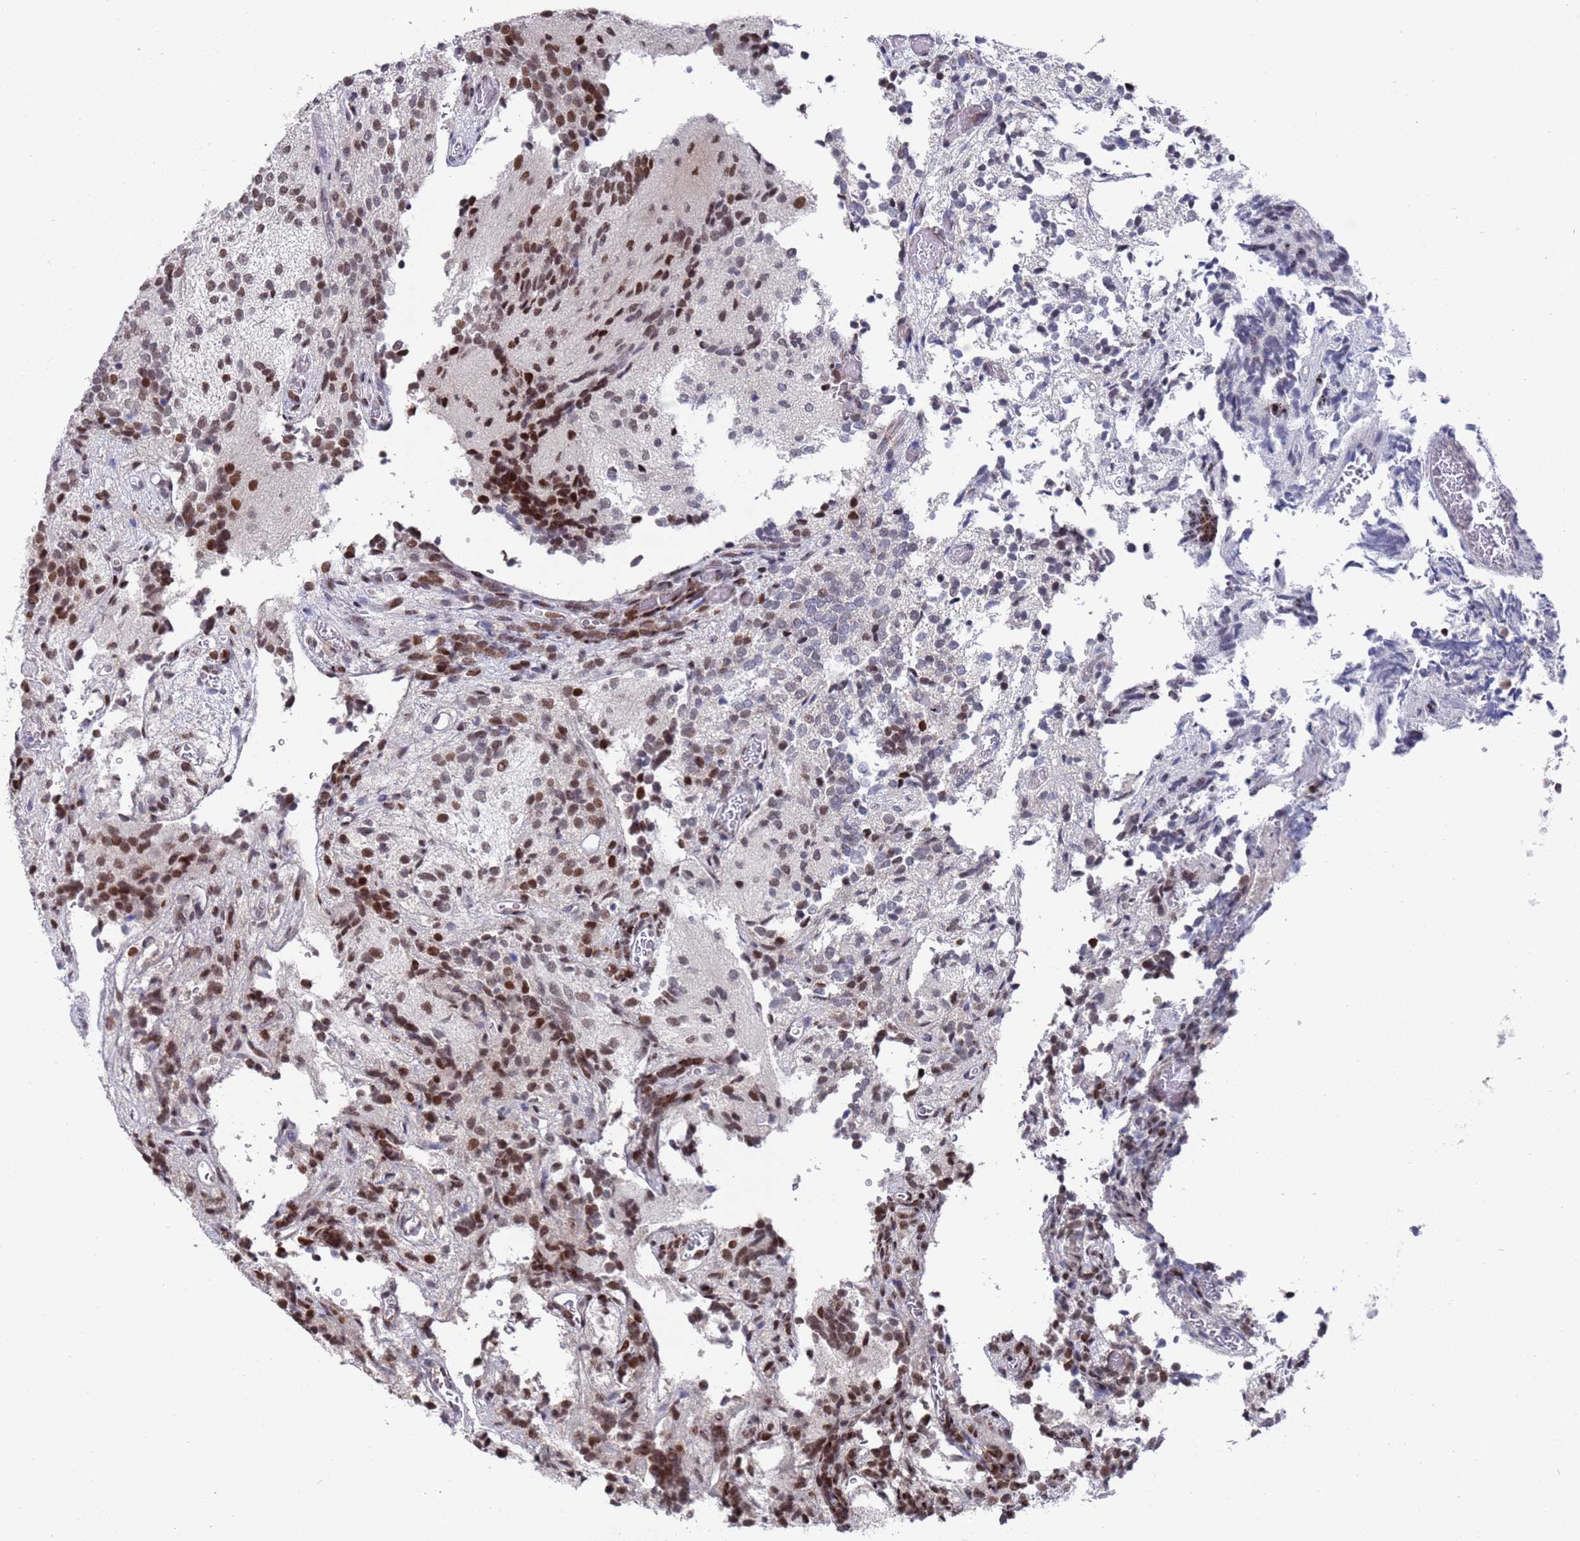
{"staining": {"intensity": "strong", "quantity": "25%-75%", "location": "nuclear"}, "tissue": "glioma", "cell_type": "Tumor cells", "image_type": "cancer", "snomed": [{"axis": "morphology", "description": "Glioma, malignant, Low grade"}, {"axis": "topography", "description": "Brain"}], "caption": "Immunohistochemistry (IHC) histopathology image of neoplastic tissue: human malignant glioma (low-grade) stained using immunohistochemistry (IHC) demonstrates high levels of strong protein expression localized specifically in the nuclear of tumor cells, appearing as a nuclear brown color.", "gene": "COPS6", "patient": {"sex": "female", "age": 1}}